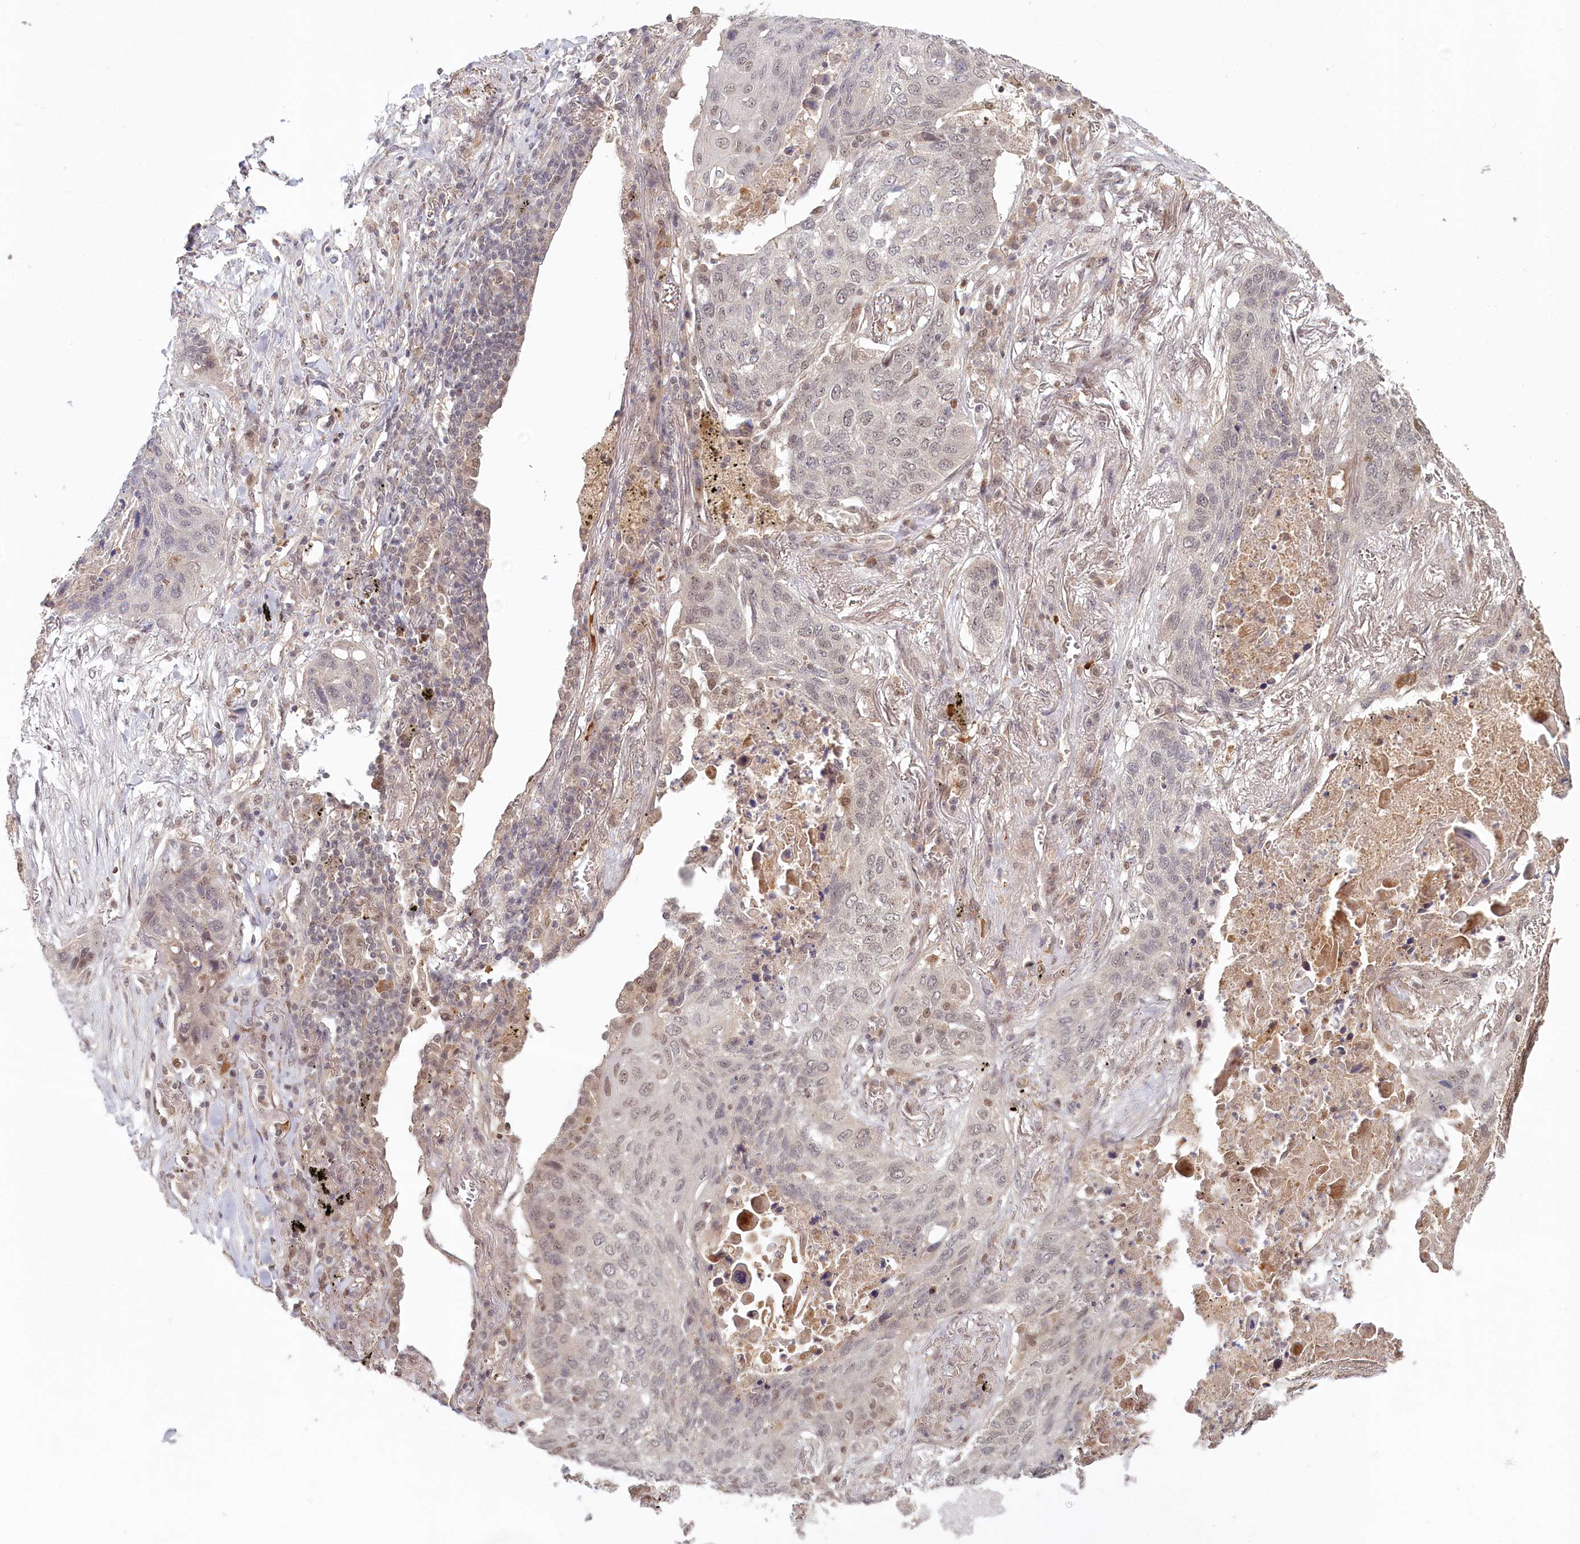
{"staining": {"intensity": "weak", "quantity": "<25%", "location": "nuclear"}, "tissue": "lung cancer", "cell_type": "Tumor cells", "image_type": "cancer", "snomed": [{"axis": "morphology", "description": "Squamous cell carcinoma, NOS"}, {"axis": "topography", "description": "Lung"}], "caption": "IHC image of human squamous cell carcinoma (lung) stained for a protein (brown), which shows no expression in tumor cells. (Immunohistochemistry (ihc), brightfield microscopy, high magnification).", "gene": "WAPL", "patient": {"sex": "female", "age": 63}}